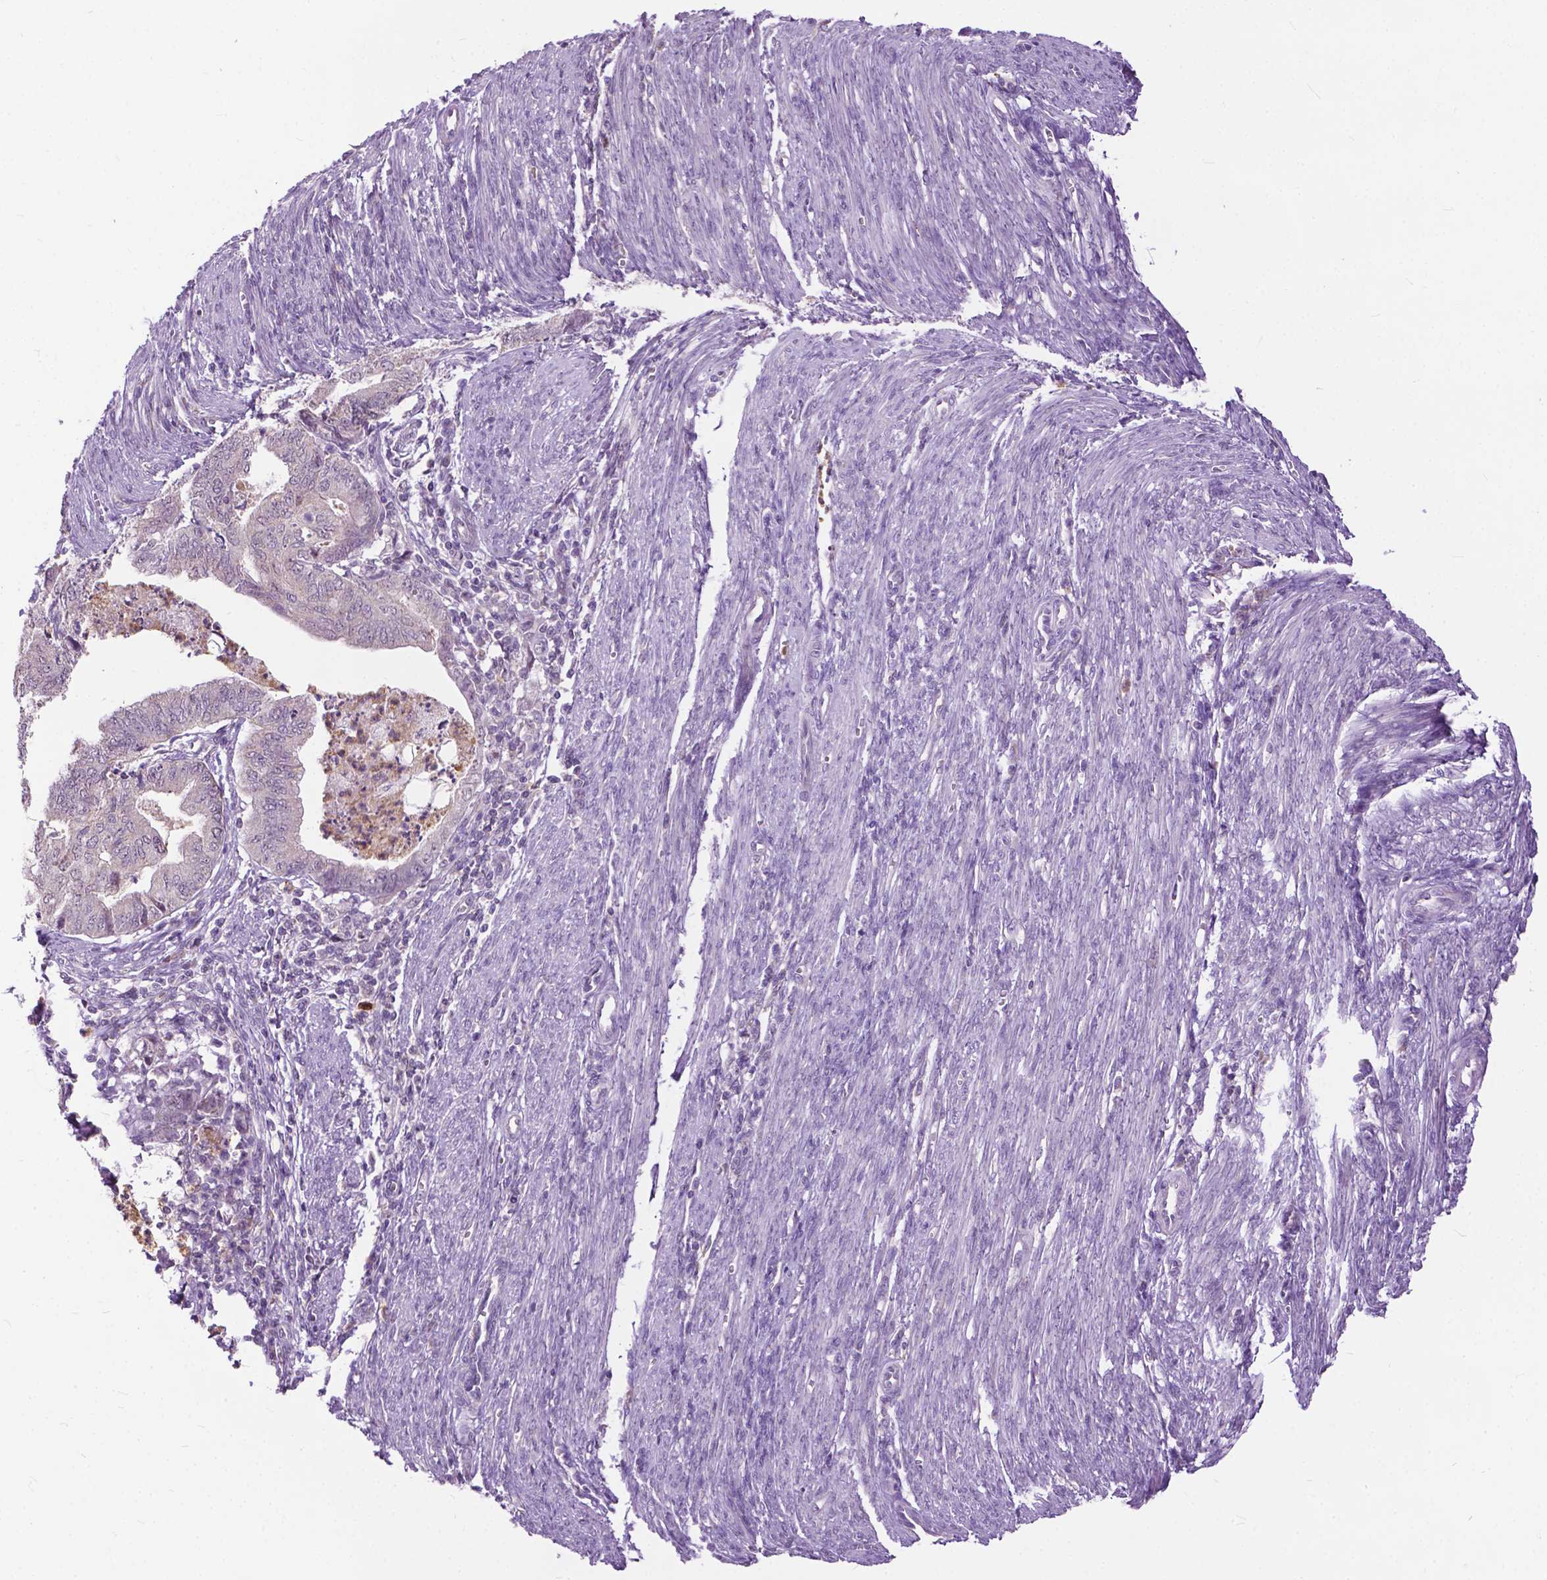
{"staining": {"intensity": "negative", "quantity": "none", "location": "none"}, "tissue": "endometrial cancer", "cell_type": "Tumor cells", "image_type": "cancer", "snomed": [{"axis": "morphology", "description": "Adenocarcinoma, NOS"}, {"axis": "topography", "description": "Endometrium"}], "caption": "Tumor cells show no significant protein expression in endometrial cancer (adenocarcinoma).", "gene": "TTC9B", "patient": {"sex": "female", "age": 79}}